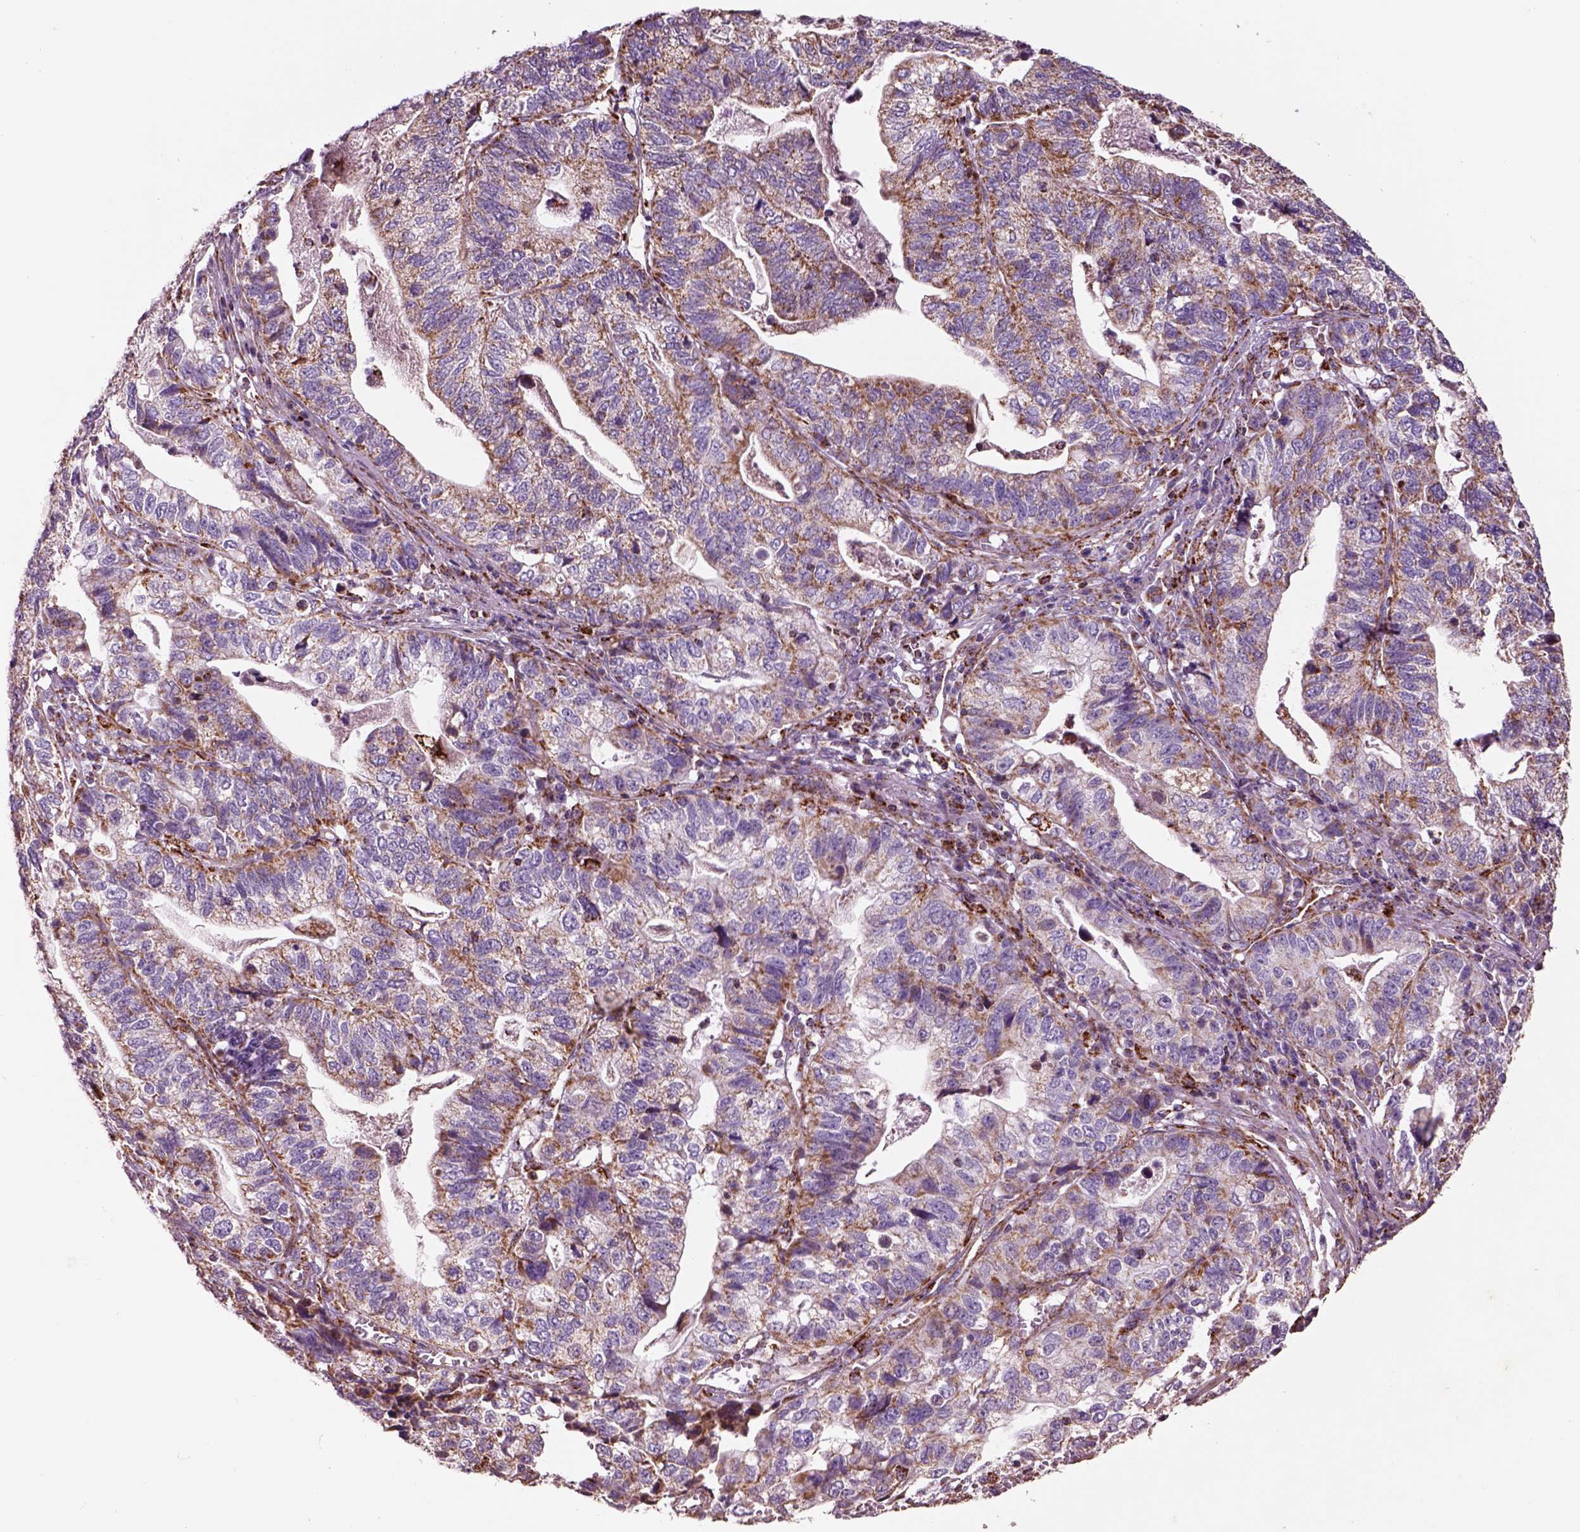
{"staining": {"intensity": "moderate", "quantity": ">75%", "location": "cytoplasmic/membranous"}, "tissue": "stomach cancer", "cell_type": "Tumor cells", "image_type": "cancer", "snomed": [{"axis": "morphology", "description": "Adenocarcinoma, NOS"}, {"axis": "topography", "description": "Stomach, upper"}], "caption": "The histopathology image shows a brown stain indicating the presence of a protein in the cytoplasmic/membranous of tumor cells in stomach adenocarcinoma.", "gene": "SLC25A24", "patient": {"sex": "female", "age": 67}}